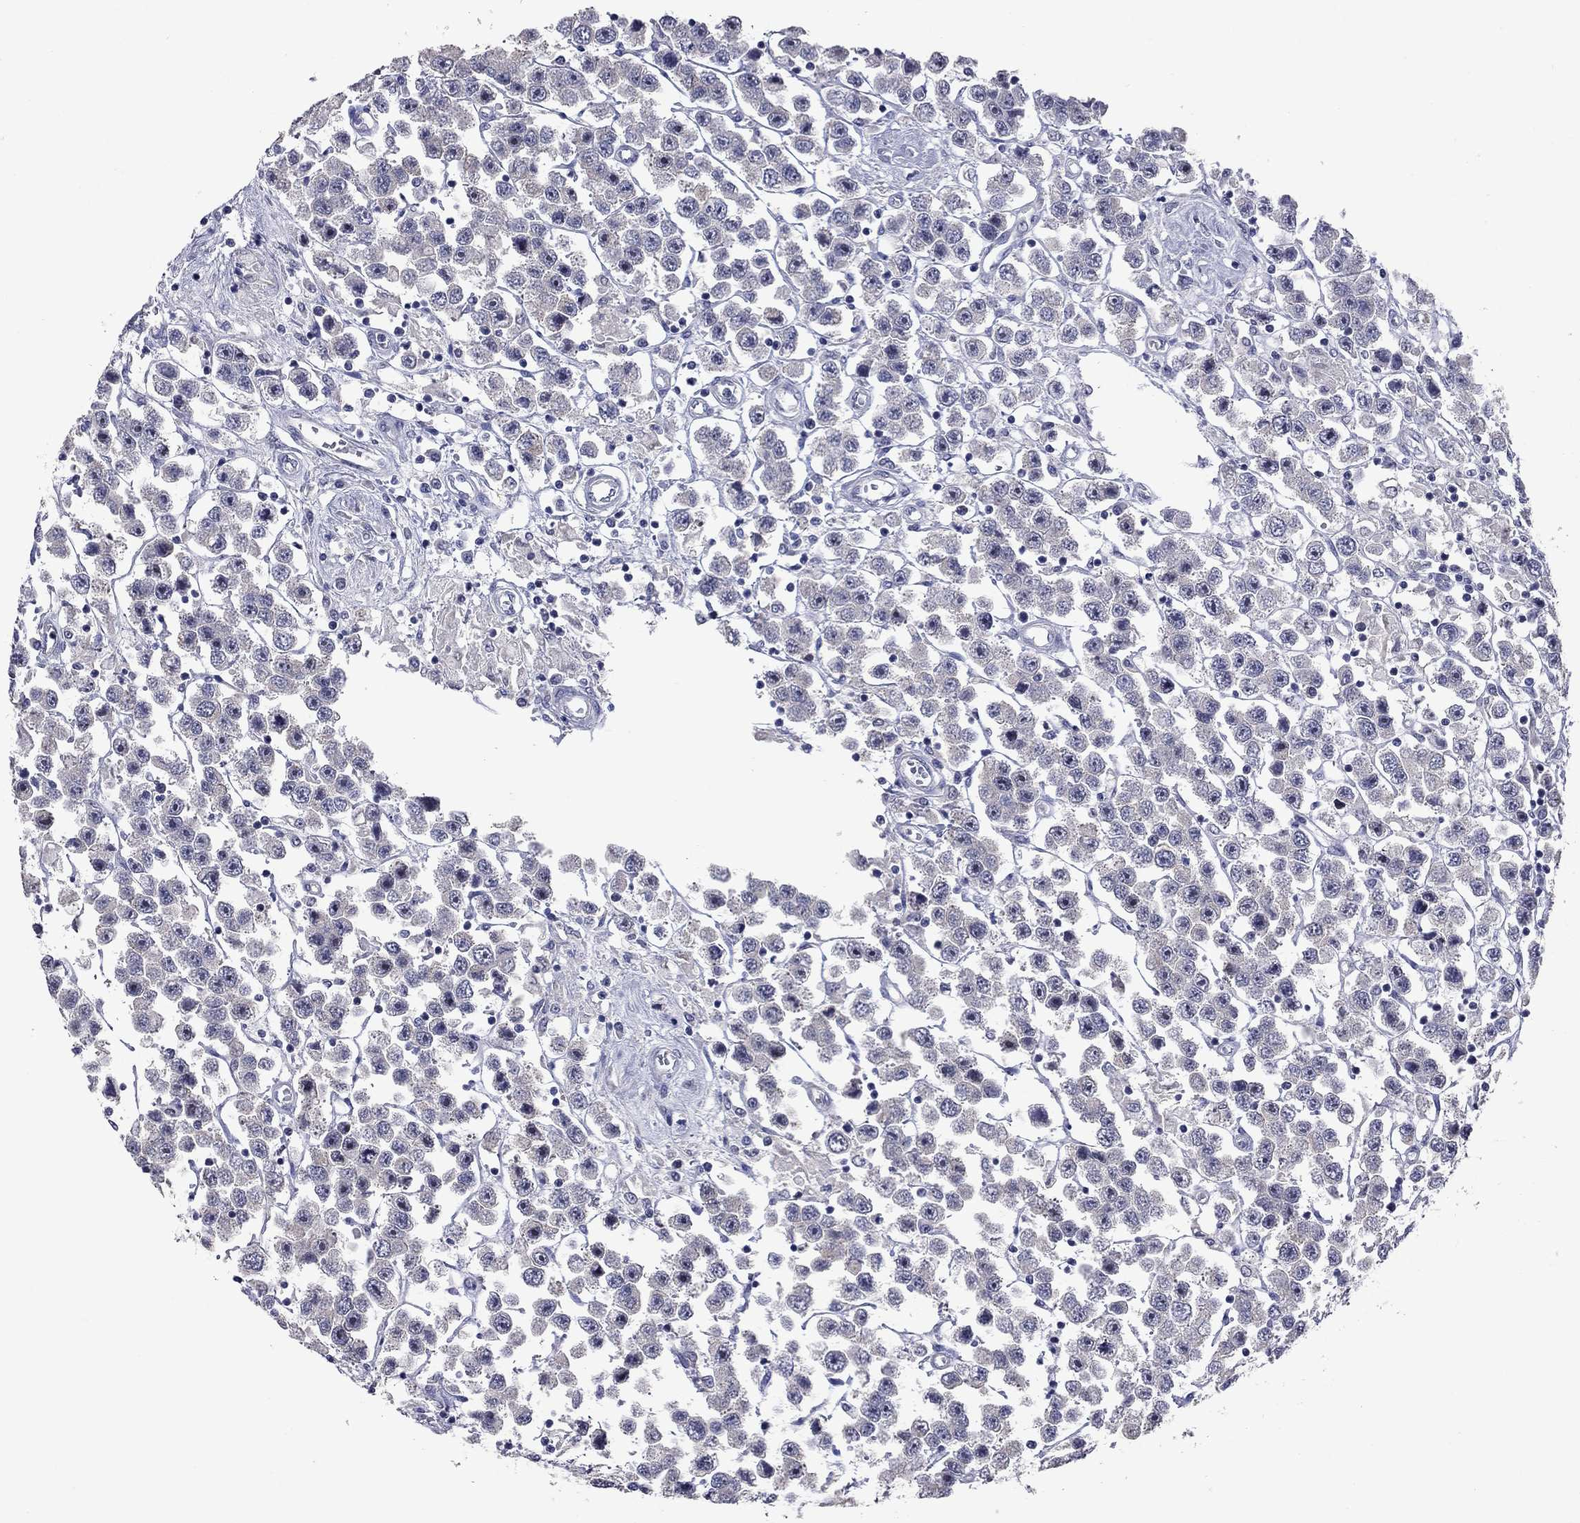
{"staining": {"intensity": "negative", "quantity": "none", "location": "none"}, "tissue": "testis cancer", "cell_type": "Tumor cells", "image_type": "cancer", "snomed": [{"axis": "morphology", "description": "Seminoma, NOS"}, {"axis": "topography", "description": "Testis"}], "caption": "There is no significant staining in tumor cells of testis seminoma. (Stains: DAB (3,3'-diaminobenzidine) immunohistochemistry with hematoxylin counter stain, Microscopy: brightfield microscopy at high magnification).", "gene": "SHOC2", "patient": {"sex": "male", "age": 45}}